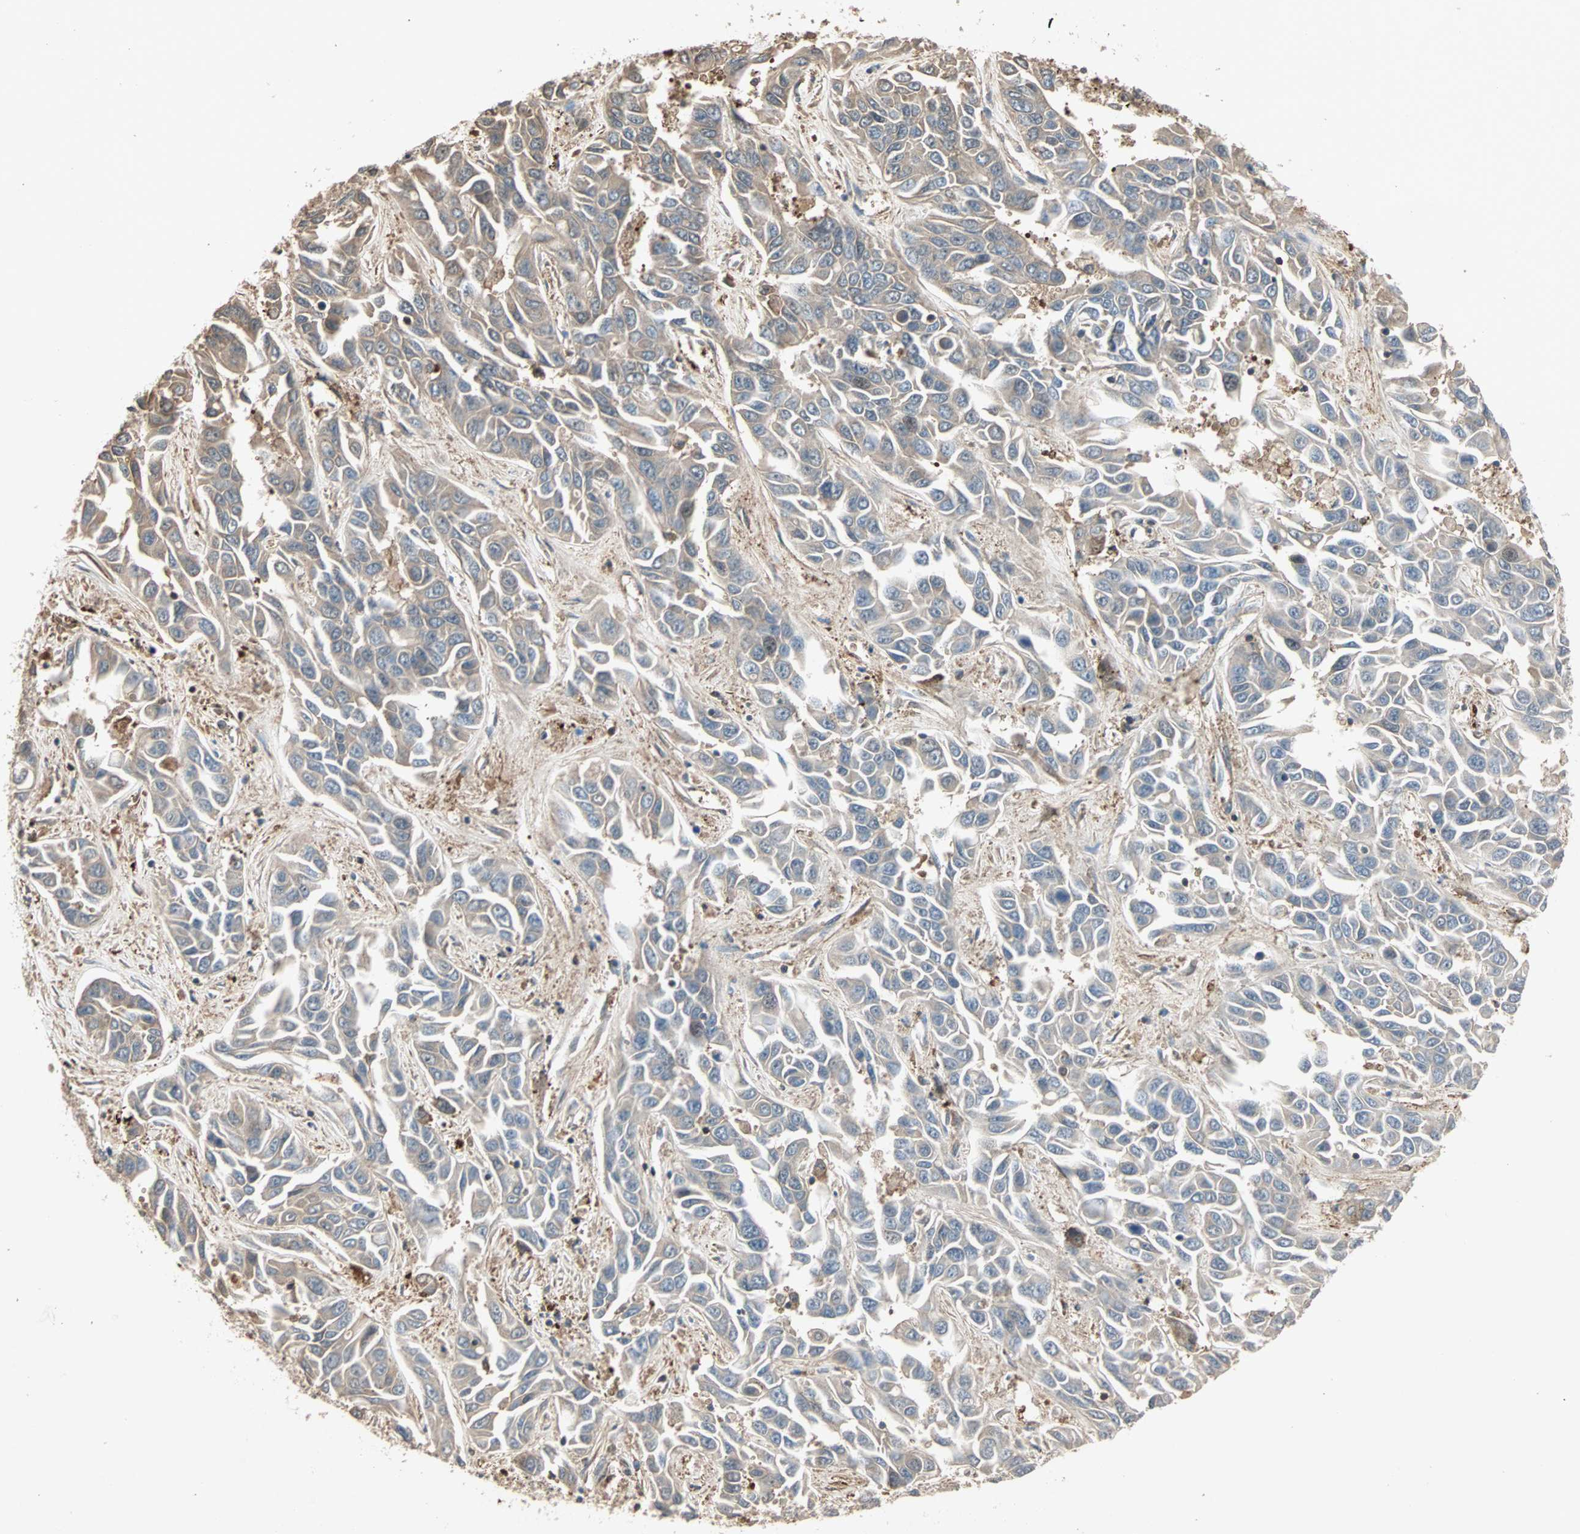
{"staining": {"intensity": "weak", "quantity": ">75%", "location": "cytoplasmic/membranous"}, "tissue": "liver cancer", "cell_type": "Tumor cells", "image_type": "cancer", "snomed": [{"axis": "morphology", "description": "Cholangiocarcinoma"}, {"axis": "topography", "description": "Liver"}], "caption": "Cholangiocarcinoma (liver) stained with DAB (3,3'-diaminobenzidine) IHC reveals low levels of weak cytoplasmic/membranous staining in about >75% of tumor cells.", "gene": "DRG2", "patient": {"sex": "female", "age": 52}}